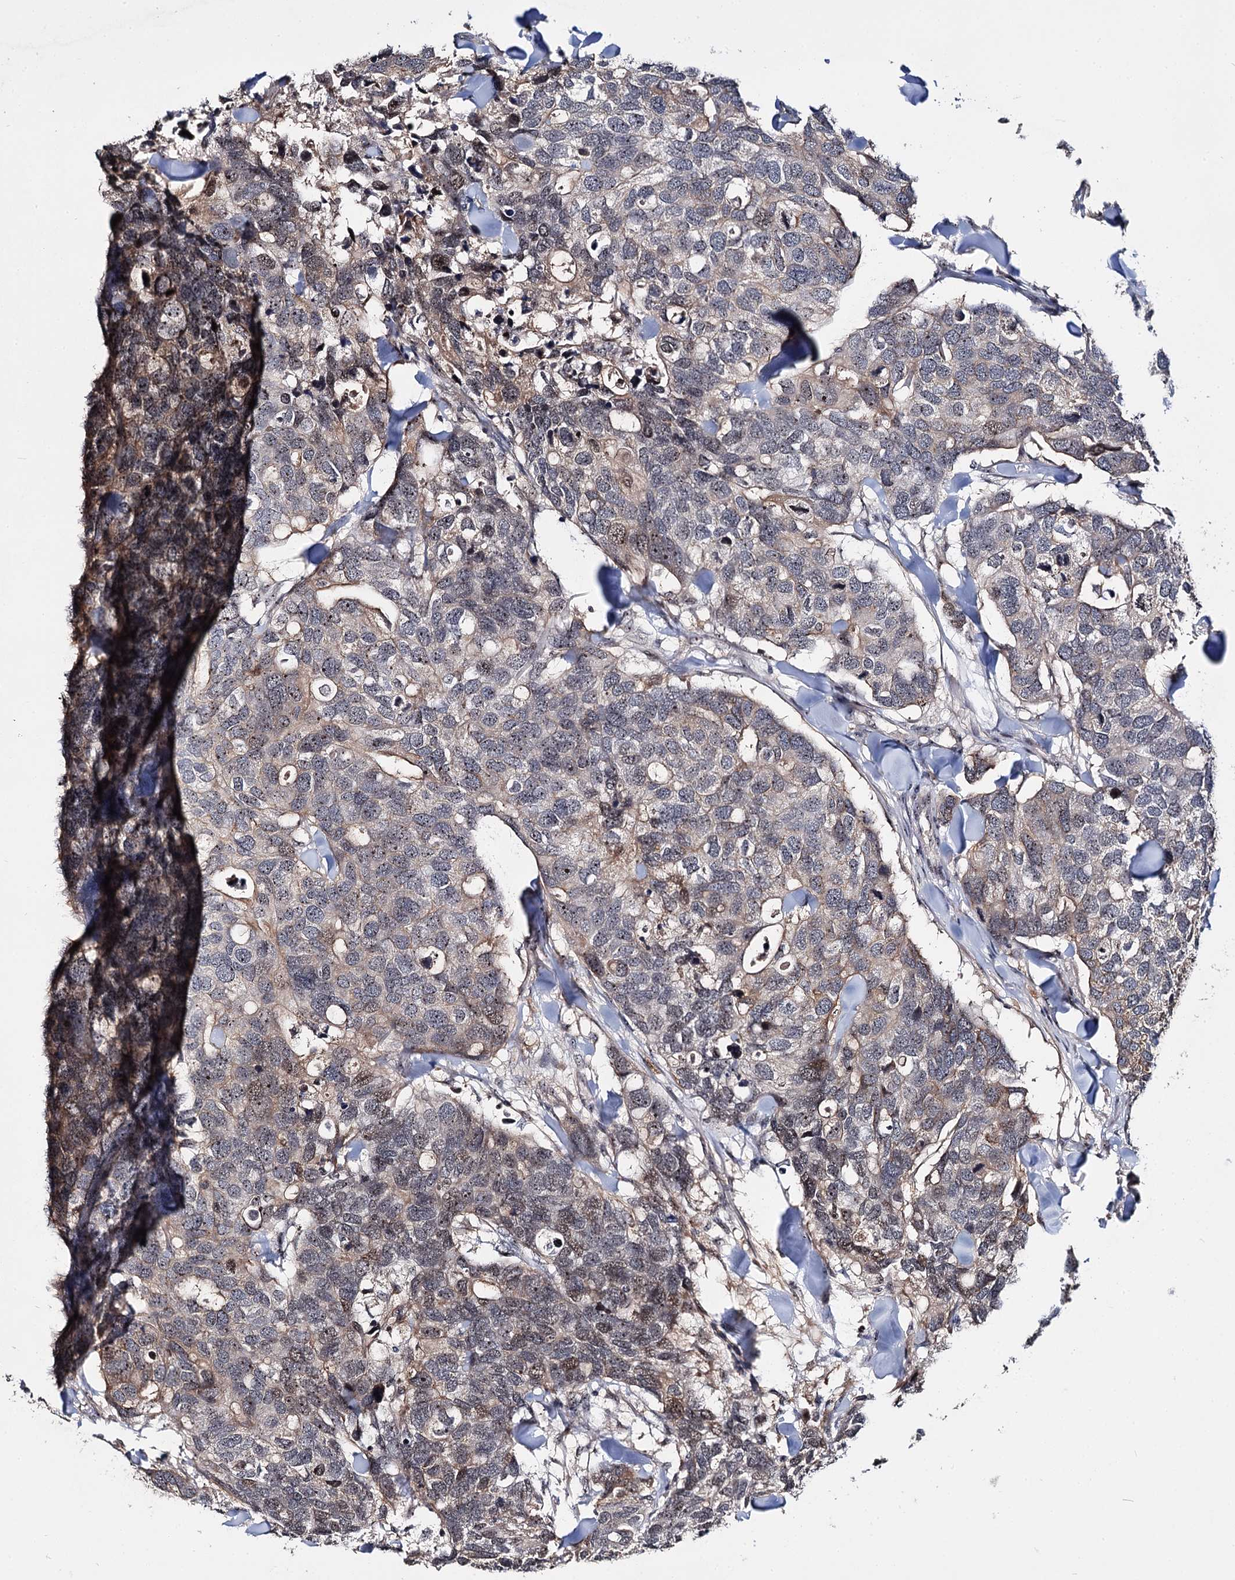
{"staining": {"intensity": "weak", "quantity": "<25%", "location": "cytoplasmic/membranous,nuclear"}, "tissue": "breast cancer", "cell_type": "Tumor cells", "image_type": "cancer", "snomed": [{"axis": "morphology", "description": "Duct carcinoma"}, {"axis": "topography", "description": "Breast"}], "caption": "Human breast cancer stained for a protein using IHC reveals no expression in tumor cells.", "gene": "SUPT20H", "patient": {"sex": "female", "age": 83}}